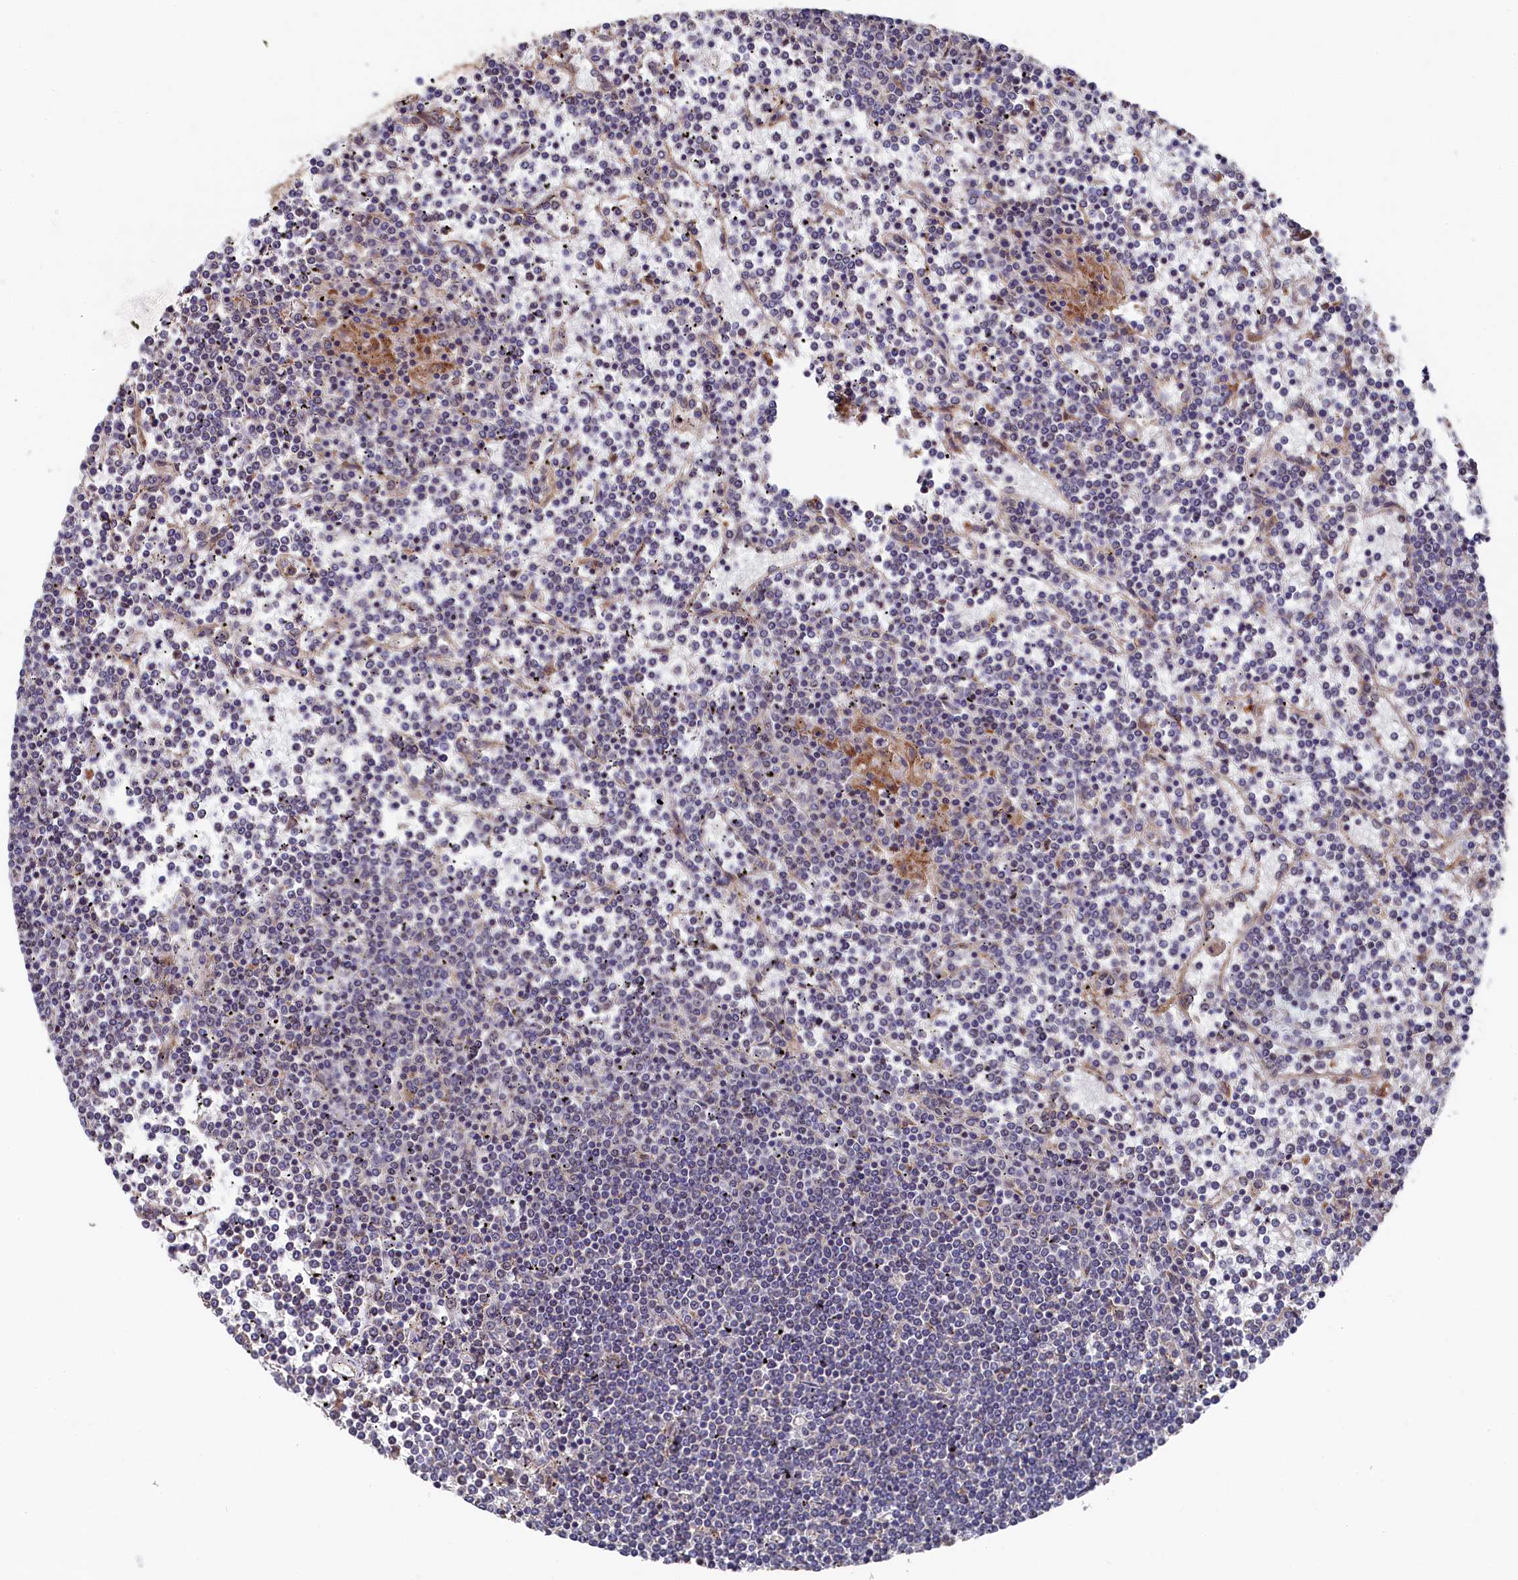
{"staining": {"intensity": "negative", "quantity": "none", "location": "none"}, "tissue": "lymphoma", "cell_type": "Tumor cells", "image_type": "cancer", "snomed": [{"axis": "morphology", "description": "Malignant lymphoma, non-Hodgkin's type, Low grade"}, {"axis": "topography", "description": "Spleen"}], "caption": "Immunohistochemistry (IHC) of lymphoma displays no positivity in tumor cells.", "gene": "SLC12A4", "patient": {"sex": "female", "age": 19}}